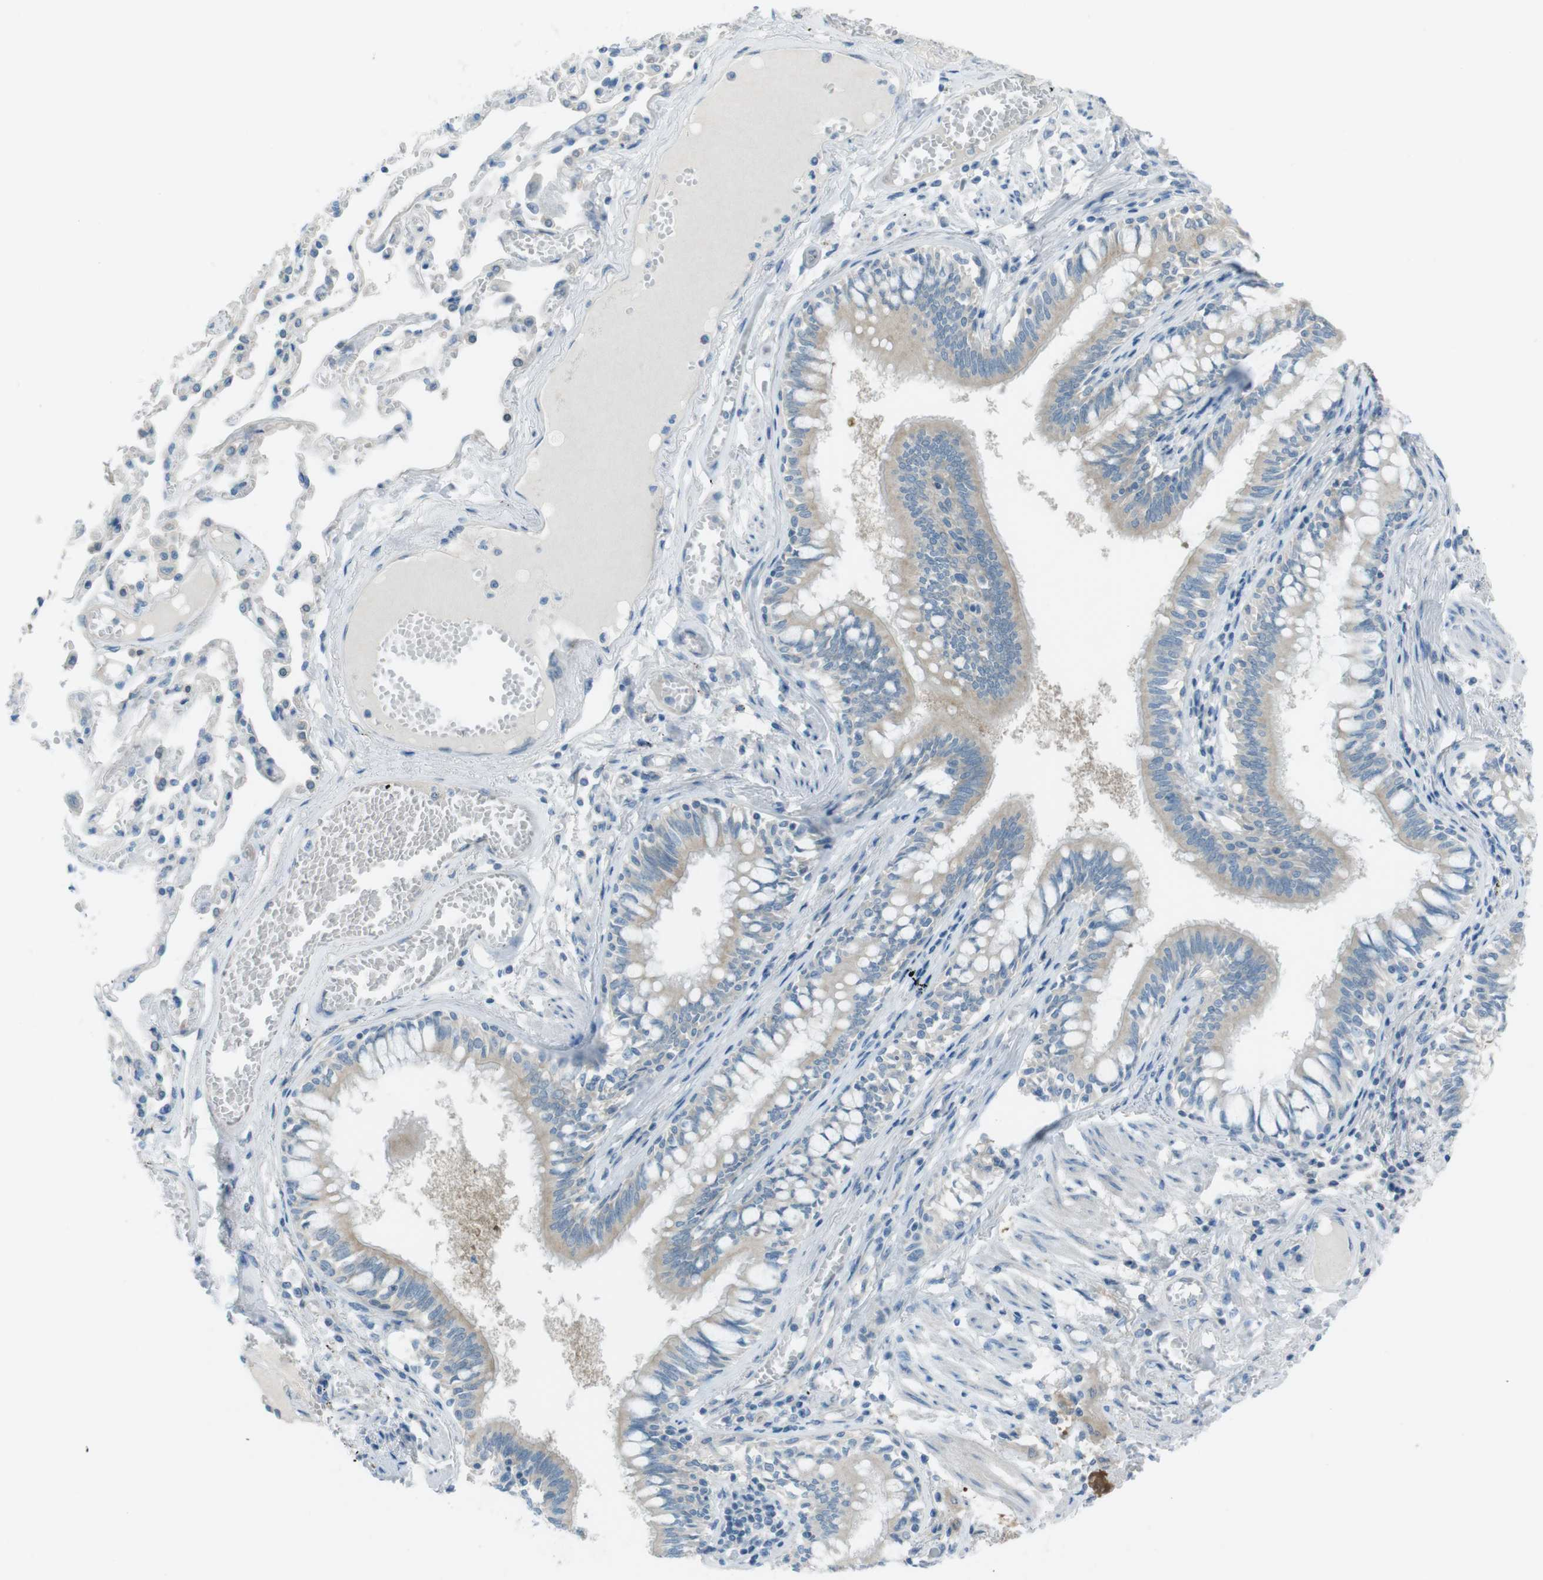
{"staining": {"intensity": "negative", "quantity": "none", "location": "none"}, "tissue": "bronchus", "cell_type": "Respiratory epithelial cells", "image_type": "normal", "snomed": [{"axis": "morphology", "description": "Normal tissue, NOS"}, {"axis": "morphology", "description": "Inflammation, NOS"}, {"axis": "topography", "description": "Cartilage tissue"}, {"axis": "topography", "description": "Lung"}], "caption": "This is an immunohistochemistry (IHC) photomicrograph of normal bronchus. There is no staining in respiratory epithelial cells.", "gene": "TMEM41B", "patient": {"sex": "male", "age": 71}}